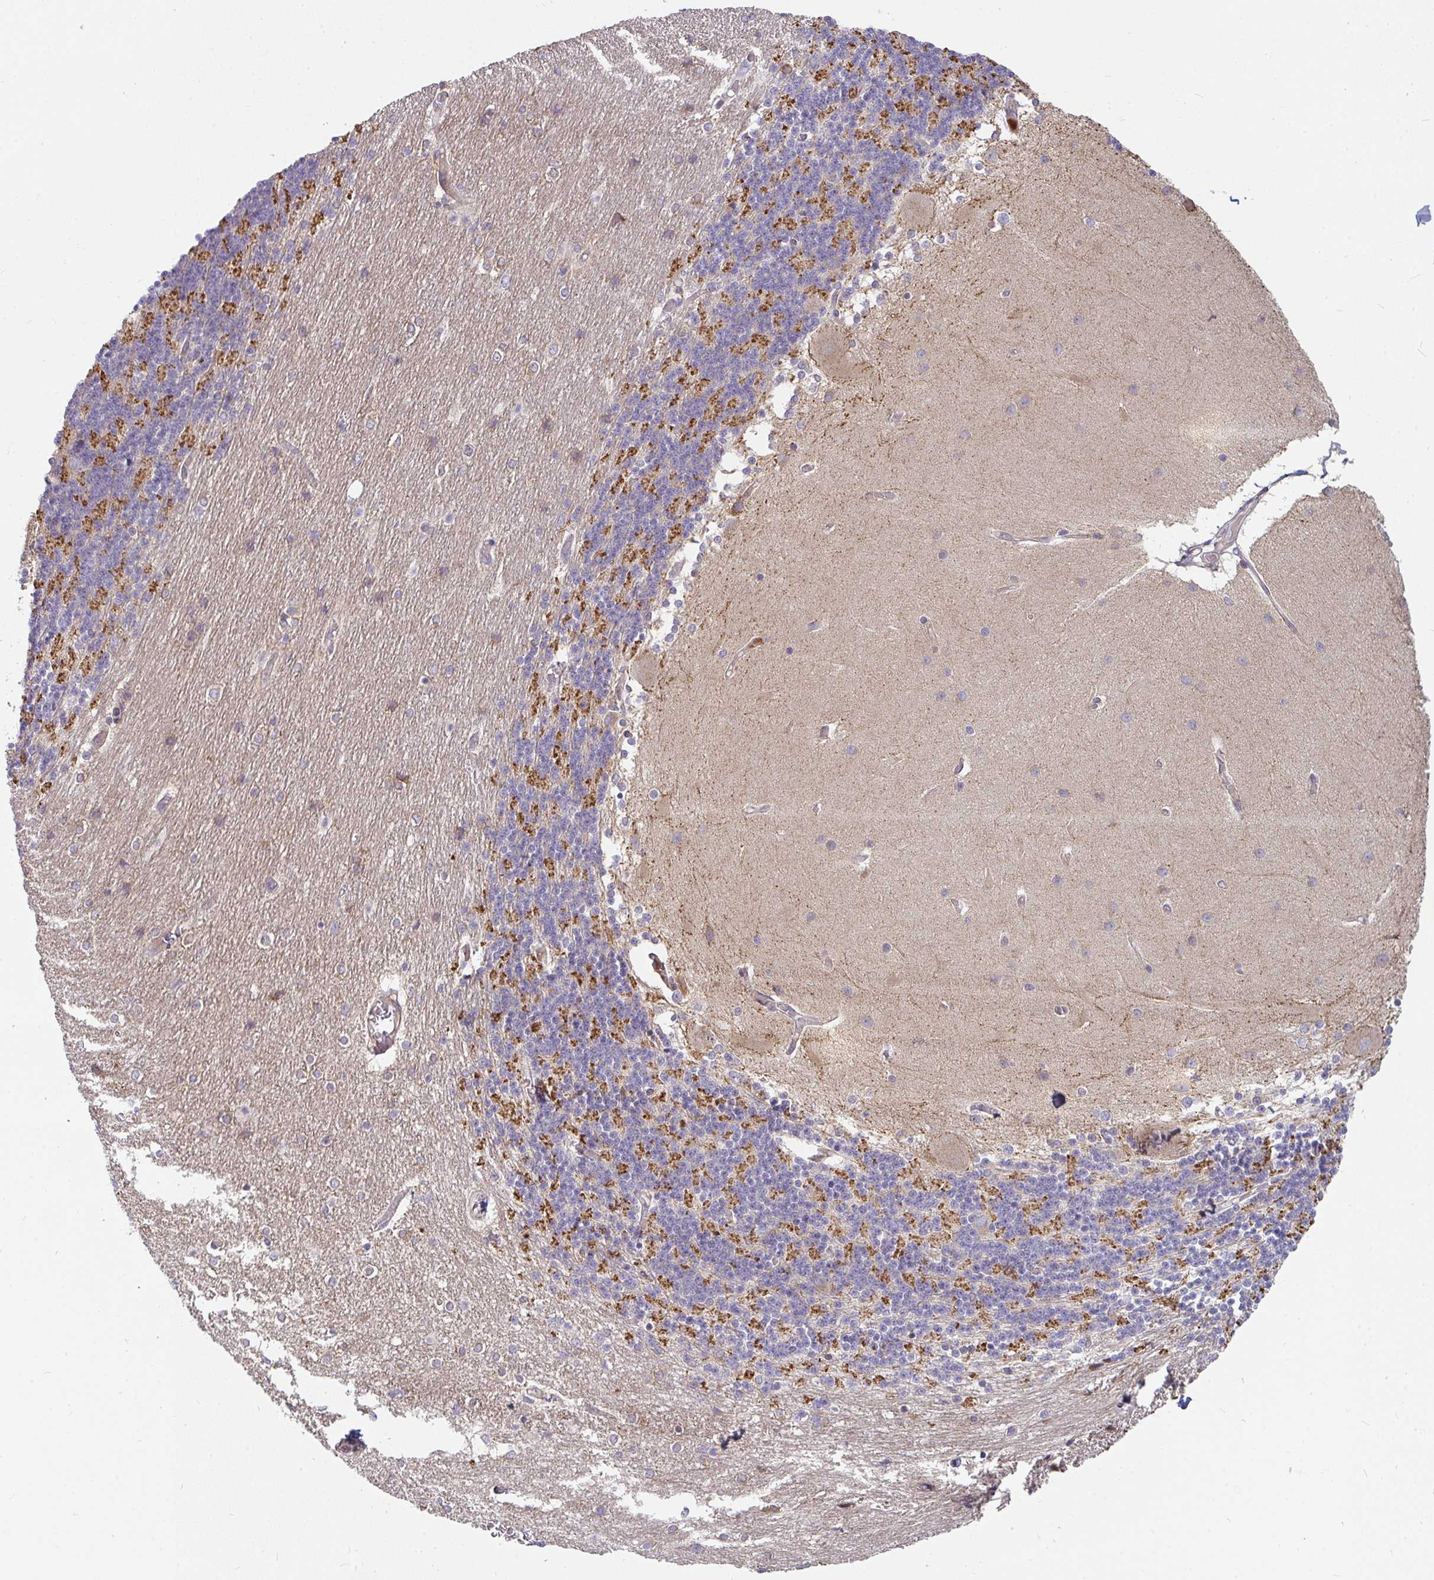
{"staining": {"intensity": "moderate", "quantity": "25%-75%", "location": "cytoplasmic/membranous"}, "tissue": "cerebellum", "cell_type": "Cells in granular layer", "image_type": "normal", "snomed": [{"axis": "morphology", "description": "Normal tissue, NOS"}, {"axis": "topography", "description": "Cerebellum"}], "caption": "Benign cerebellum exhibits moderate cytoplasmic/membranous positivity in about 25%-75% of cells in granular layer The staining was performed using DAB to visualize the protein expression in brown, while the nuclei were stained in blue with hematoxylin (Magnification: 20x)..", "gene": "CSF3R", "patient": {"sex": "female", "age": 54}}